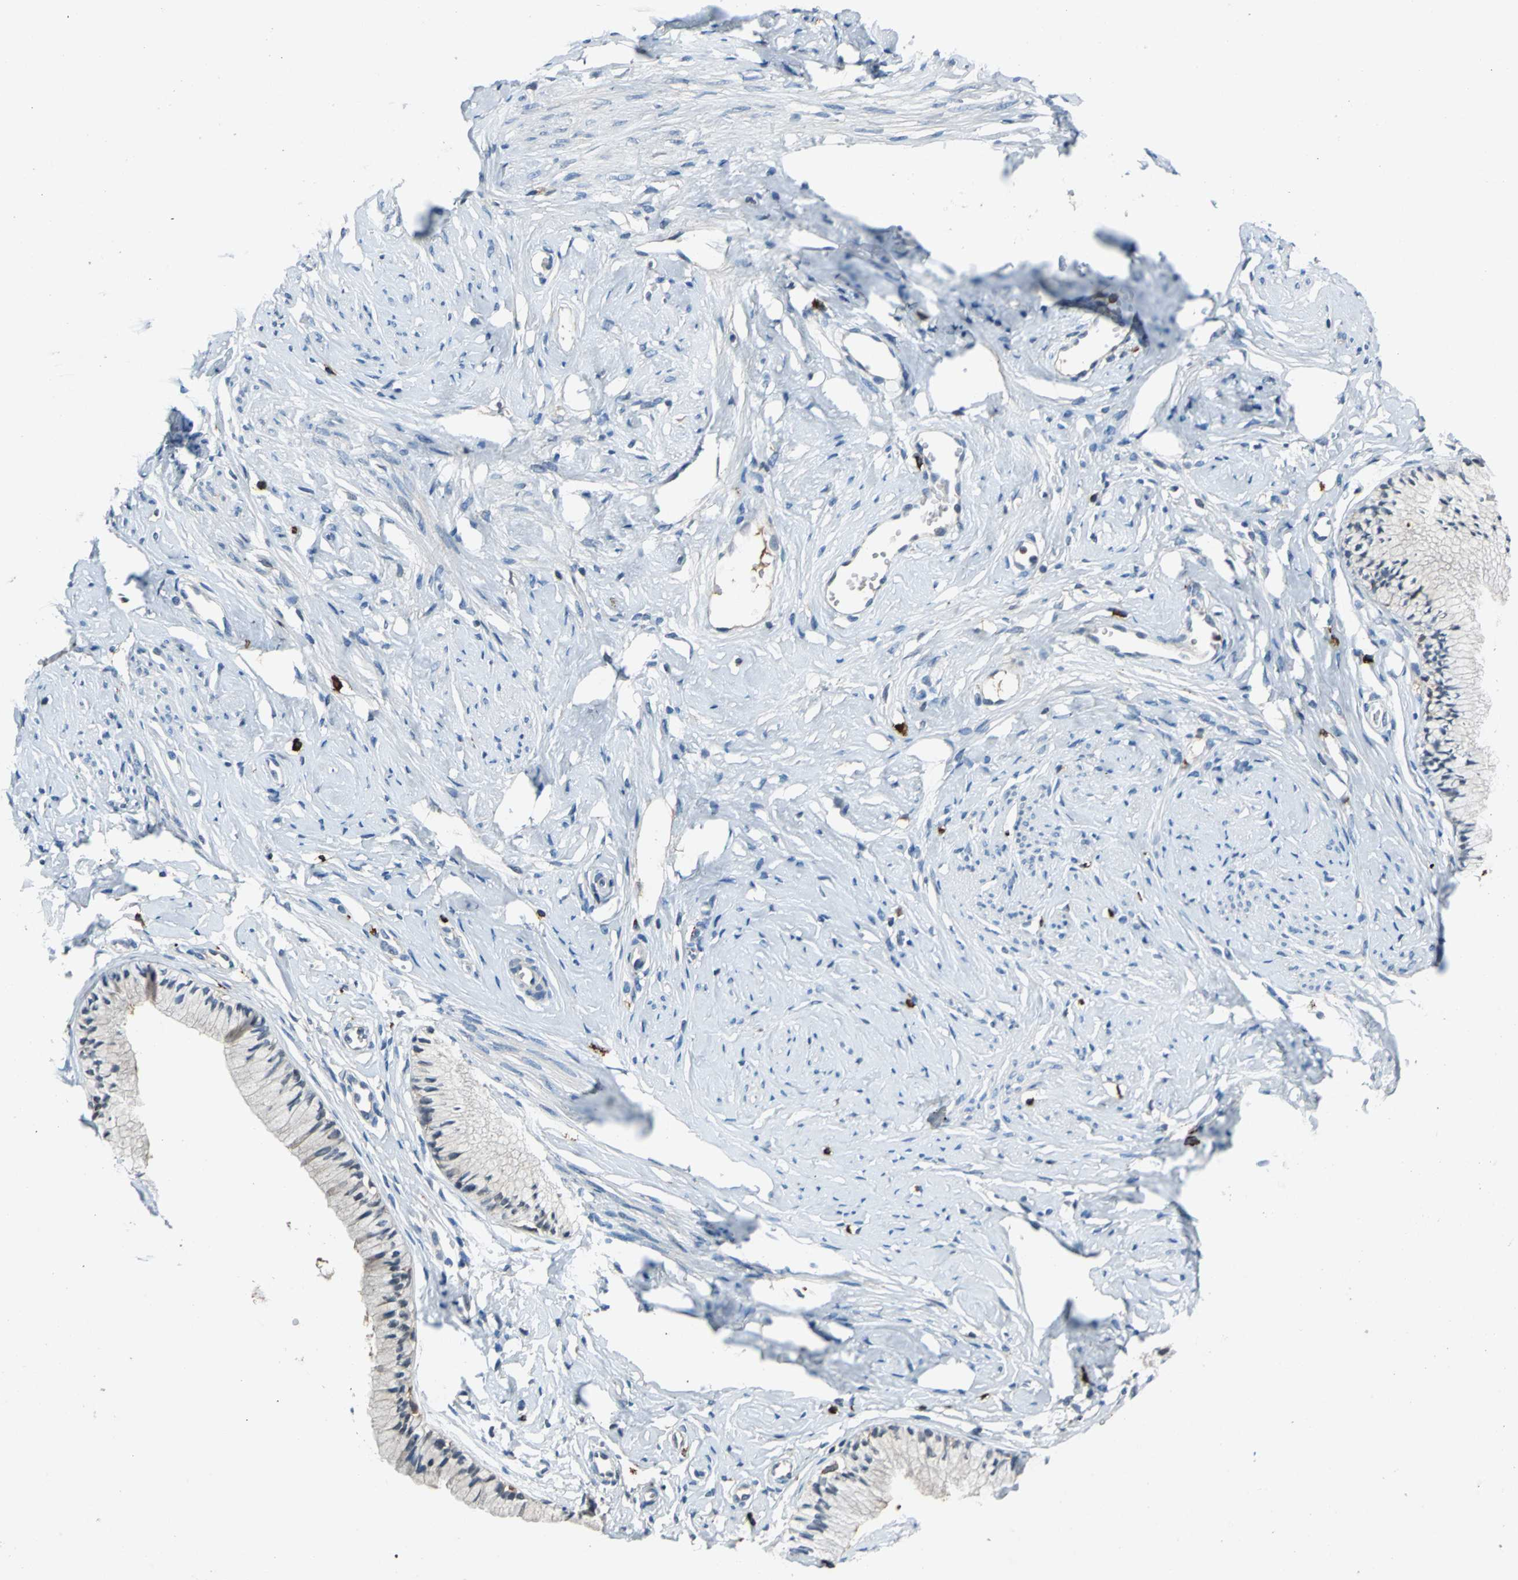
{"staining": {"intensity": "negative", "quantity": "none", "location": "none"}, "tissue": "cervix", "cell_type": "Glandular cells", "image_type": "normal", "snomed": [{"axis": "morphology", "description": "Normal tissue, NOS"}, {"axis": "topography", "description": "Cervix"}], "caption": "Immunohistochemical staining of unremarkable human cervix demonstrates no significant staining in glandular cells. (DAB (3,3'-diaminobenzidine) immunohistochemistry visualized using brightfield microscopy, high magnification).", "gene": "SLC19A2", "patient": {"sex": "female", "age": 46}}